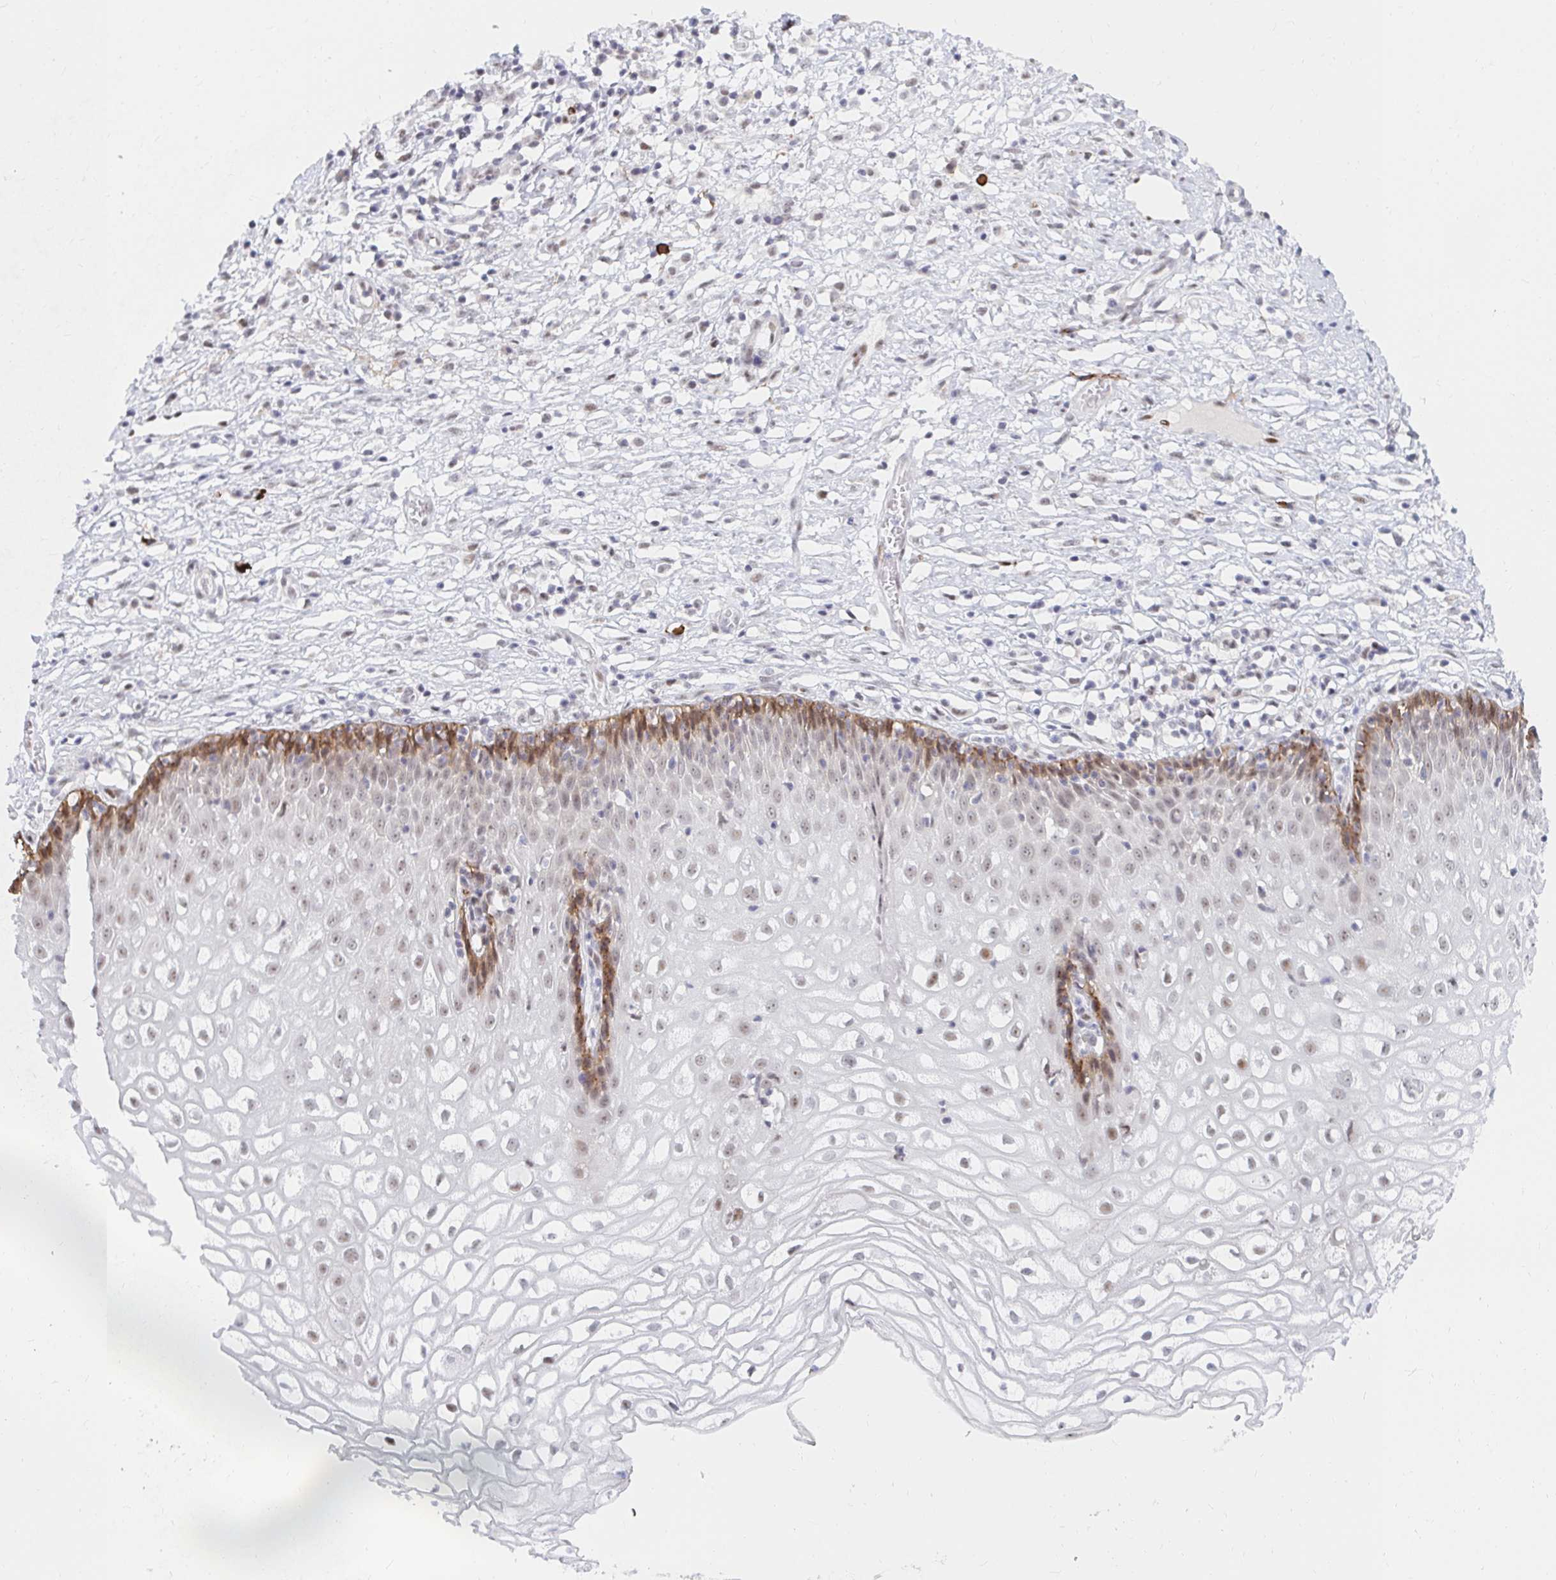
{"staining": {"intensity": "weak", "quantity": "<25%", "location": "nuclear"}, "tissue": "cervix", "cell_type": "Glandular cells", "image_type": "normal", "snomed": [{"axis": "morphology", "description": "Normal tissue, NOS"}, {"axis": "topography", "description": "Cervix"}], "caption": "The photomicrograph demonstrates no staining of glandular cells in normal cervix. The staining was performed using DAB to visualize the protein expression in brown, while the nuclei were stained in blue with hematoxylin (Magnification: 20x).", "gene": "COL28A1", "patient": {"sex": "female", "age": 36}}